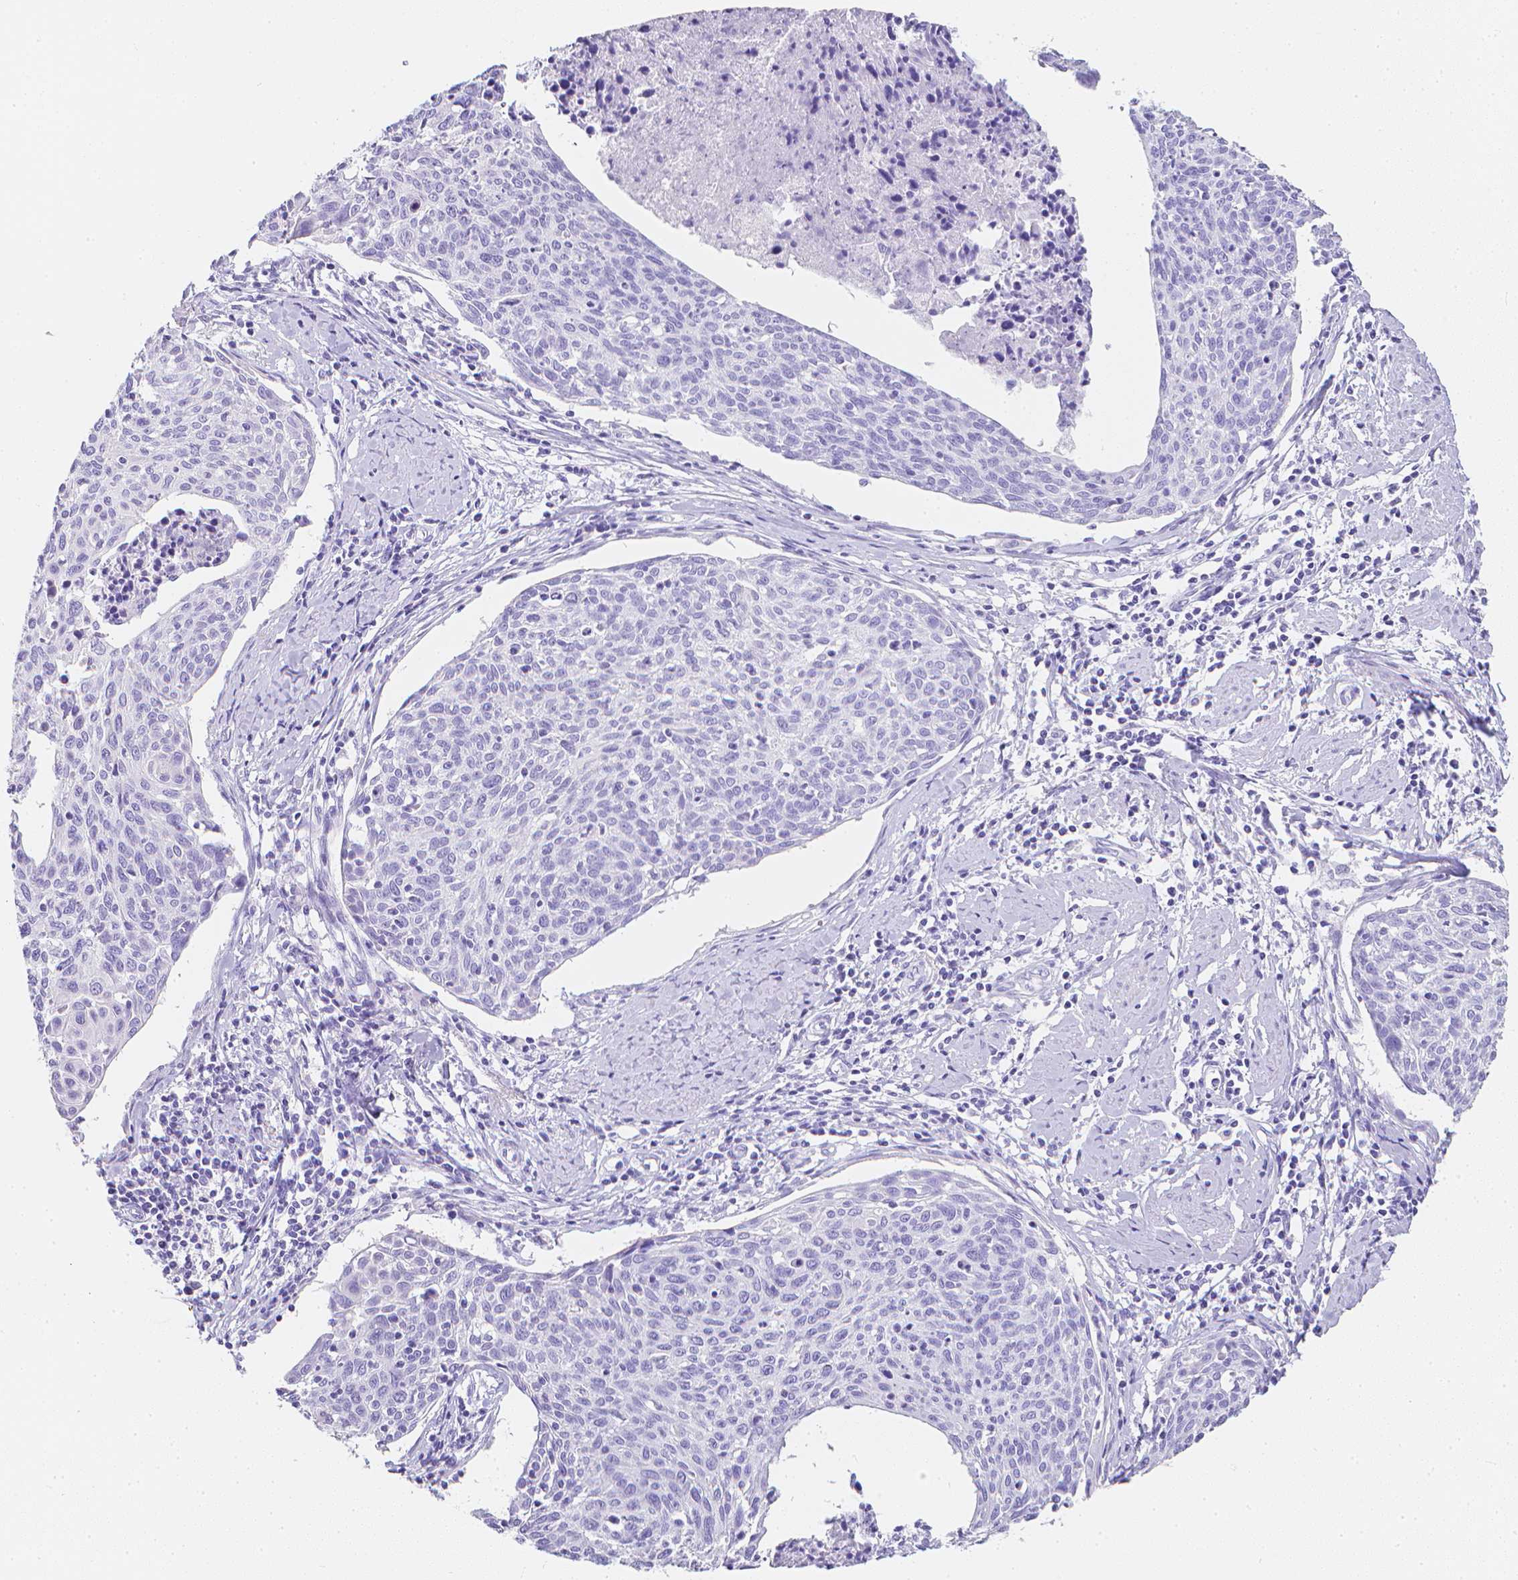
{"staining": {"intensity": "negative", "quantity": "none", "location": "none"}, "tissue": "cervical cancer", "cell_type": "Tumor cells", "image_type": "cancer", "snomed": [{"axis": "morphology", "description": "Squamous cell carcinoma, NOS"}, {"axis": "topography", "description": "Cervix"}], "caption": "This photomicrograph is of cervical cancer stained with immunohistochemistry to label a protein in brown with the nuclei are counter-stained blue. There is no staining in tumor cells. (DAB (3,3'-diaminobenzidine) immunohistochemistry (IHC), high magnification).", "gene": "LGALS4", "patient": {"sex": "female", "age": 49}}